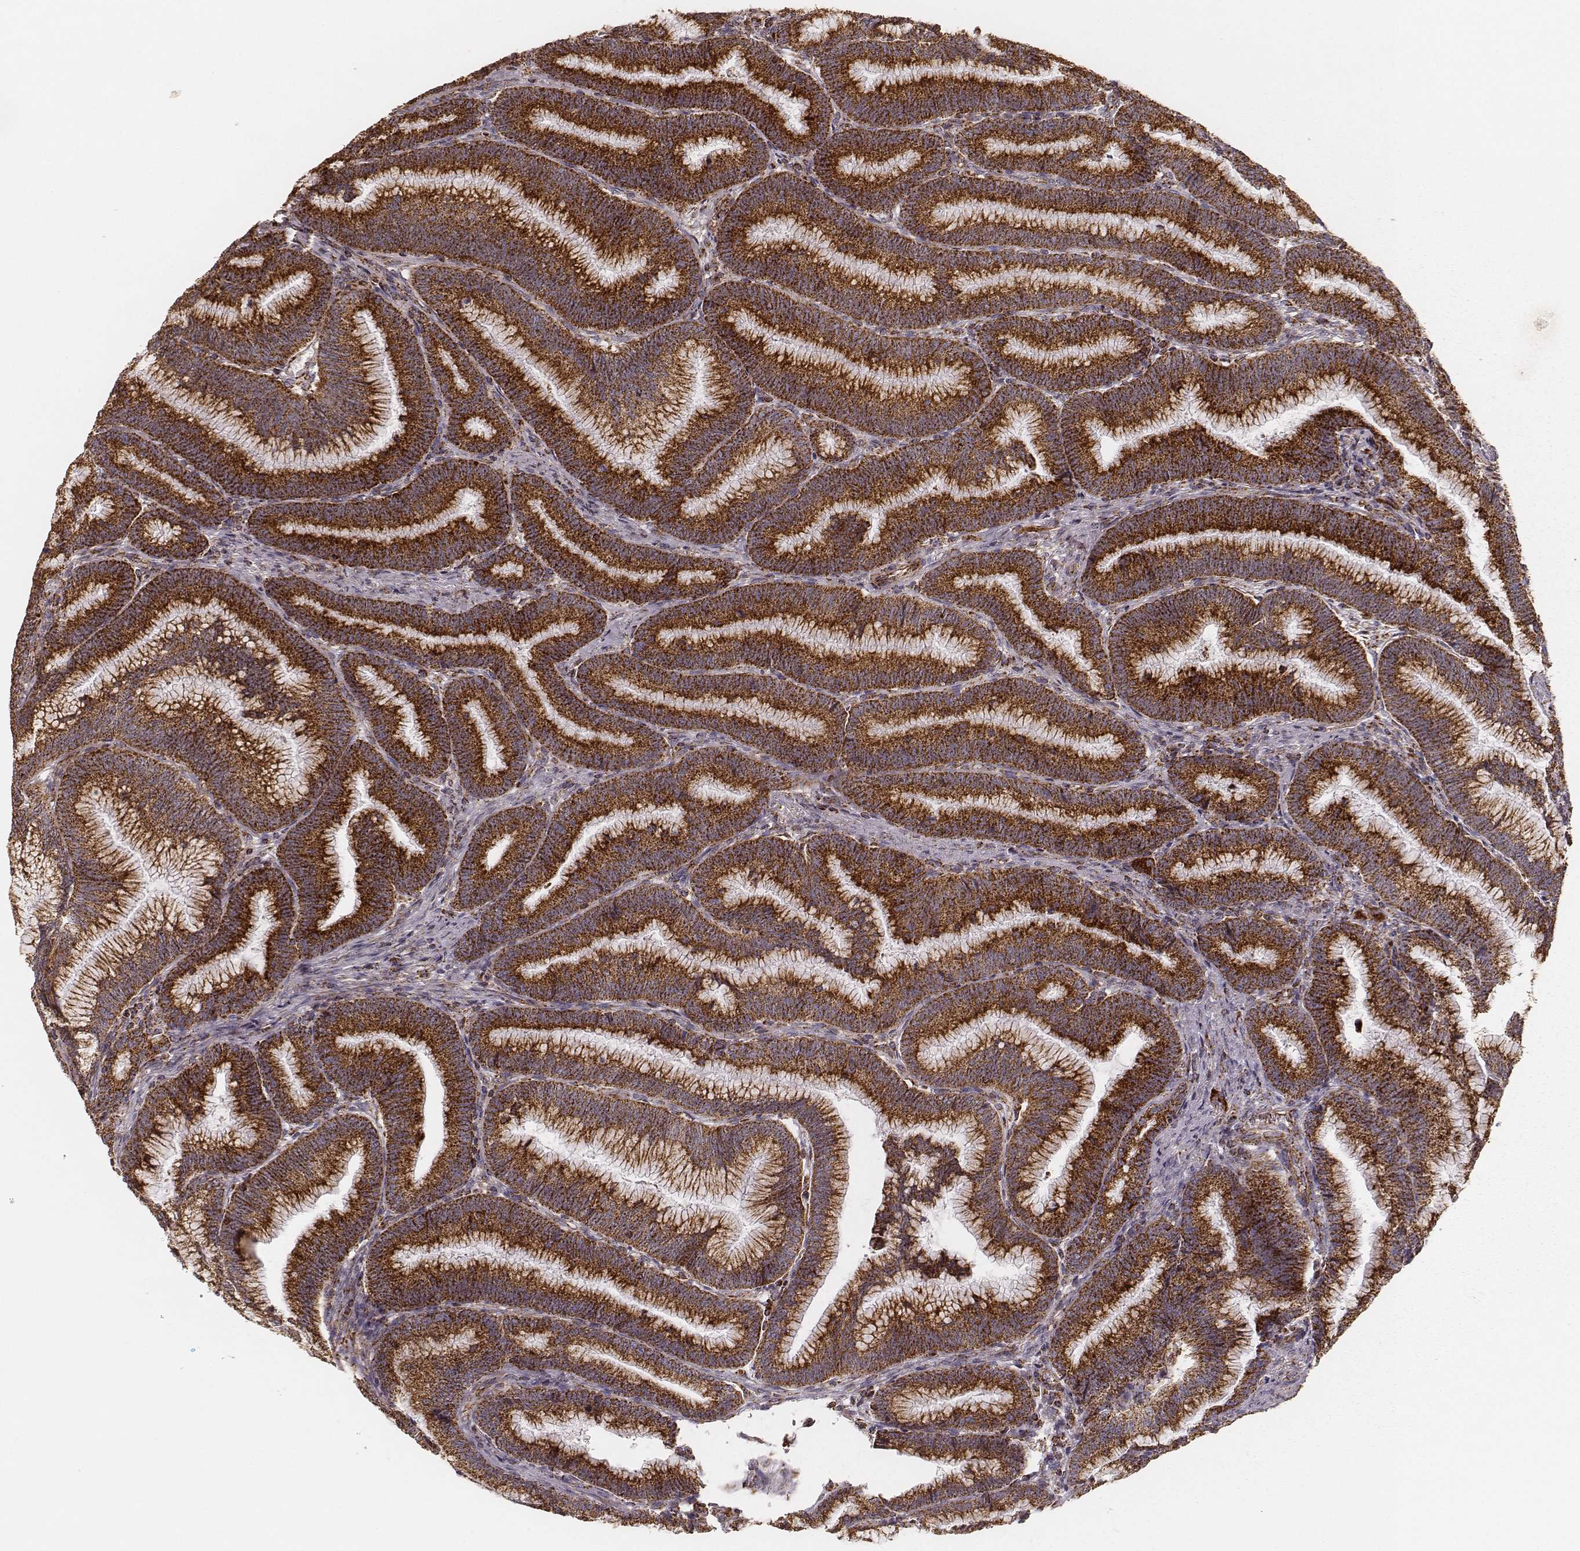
{"staining": {"intensity": "strong", "quantity": ">75%", "location": "cytoplasmic/membranous"}, "tissue": "colorectal cancer", "cell_type": "Tumor cells", "image_type": "cancer", "snomed": [{"axis": "morphology", "description": "Adenocarcinoma, NOS"}, {"axis": "topography", "description": "Colon"}], "caption": "Protein expression analysis of human colorectal cancer (adenocarcinoma) reveals strong cytoplasmic/membranous staining in about >75% of tumor cells.", "gene": "CS", "patient": {"sex": "female", "age": 78}}